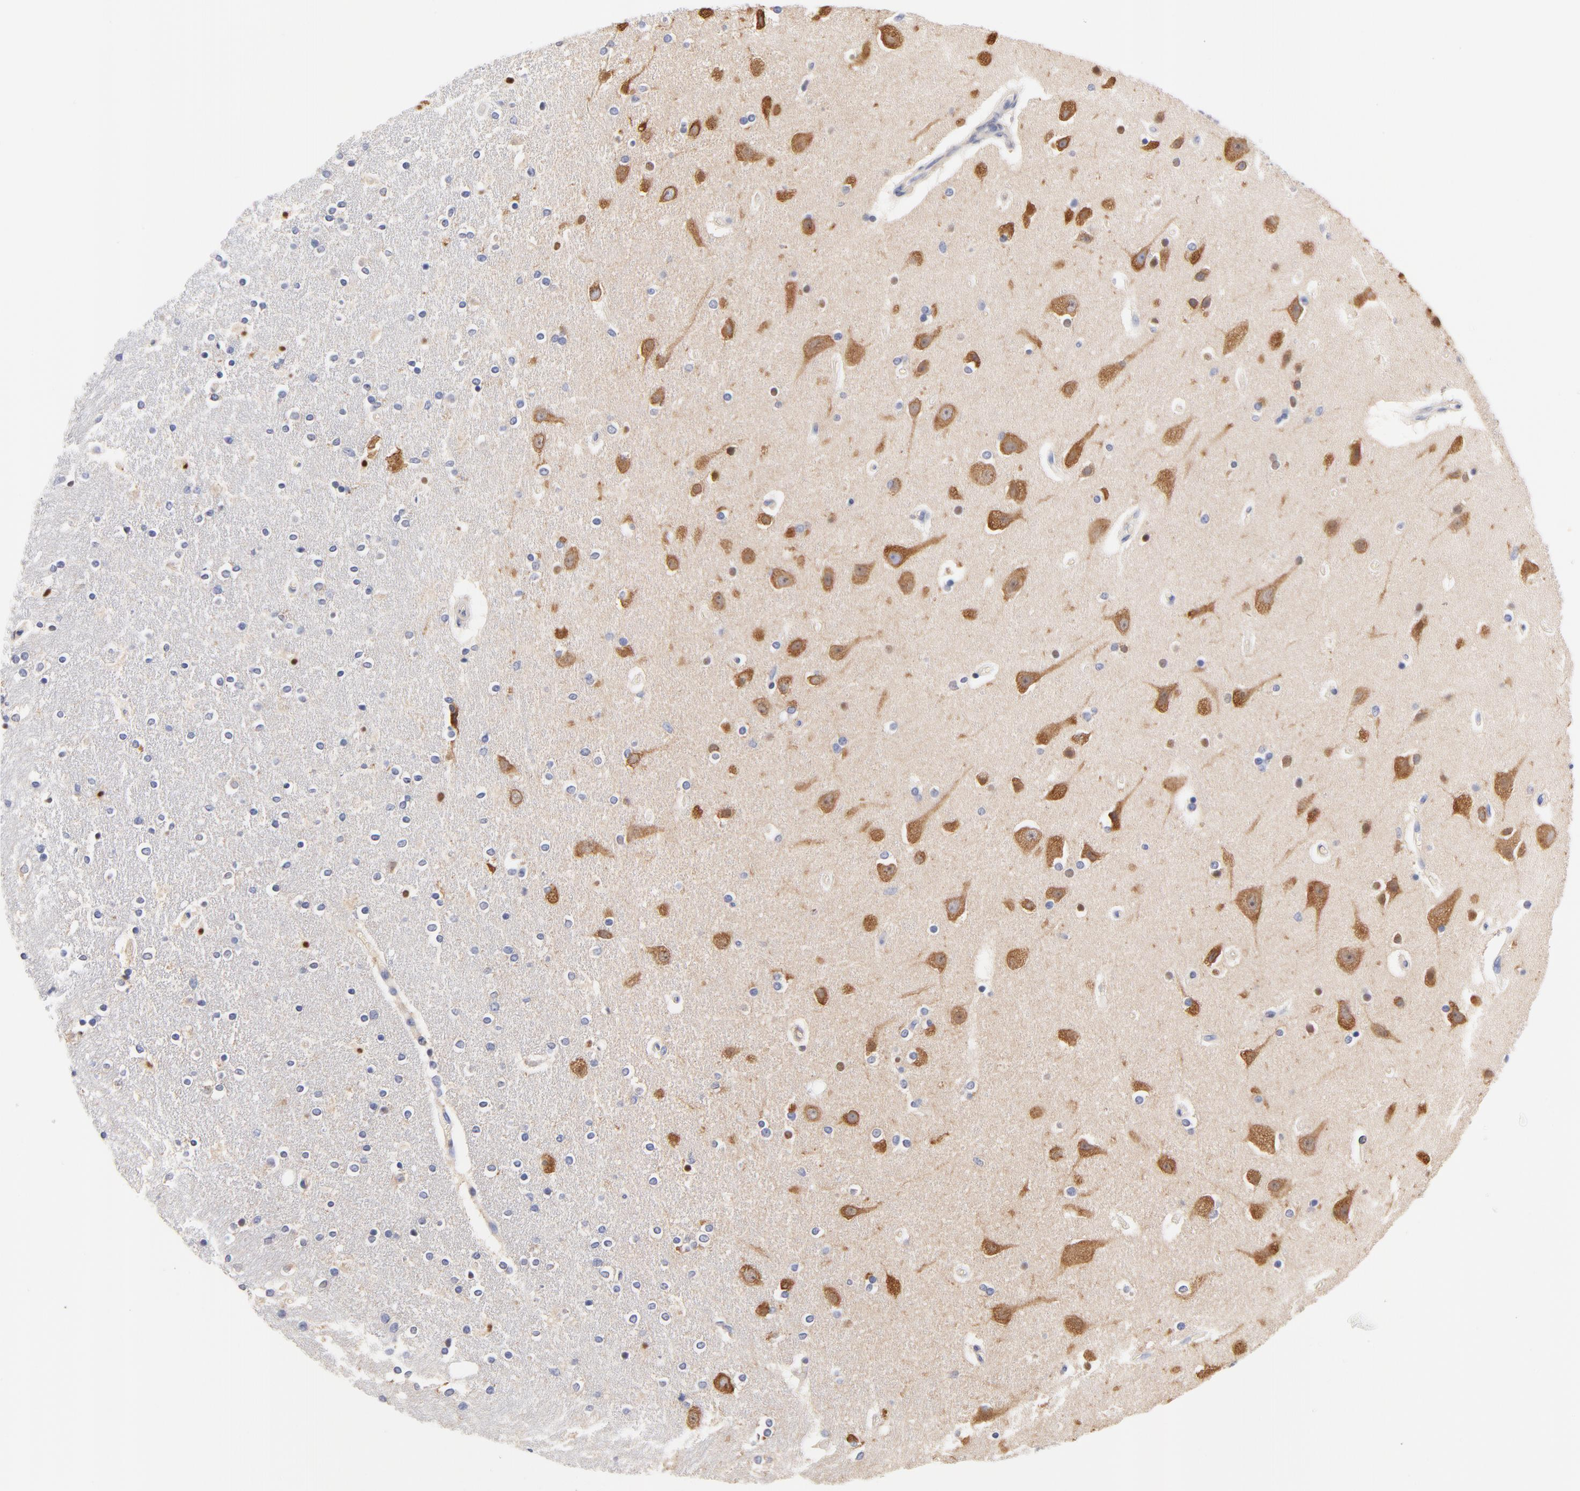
{"staining": {"intensity": "strong", "quantity": "25%-75%", "location": "nuclear"}, "tissue": "caudate", "cell_type": "Glial cells", "image_type": "normal", "snomed": [{"axis": "morphology", "description": "Normal tissue, NOS"}, {"axis": "topography", "description": "Lateral ventricle wall"}], "caption": "Caudate stained with DAB (3,3'-diaminobenzidine) immunohistochemistry reveals high levels of strong nuclear expression in about 25%-75% of glial cells.", "gene": "HS3ST1", "patient": {"sex": "female", "age": 54}}